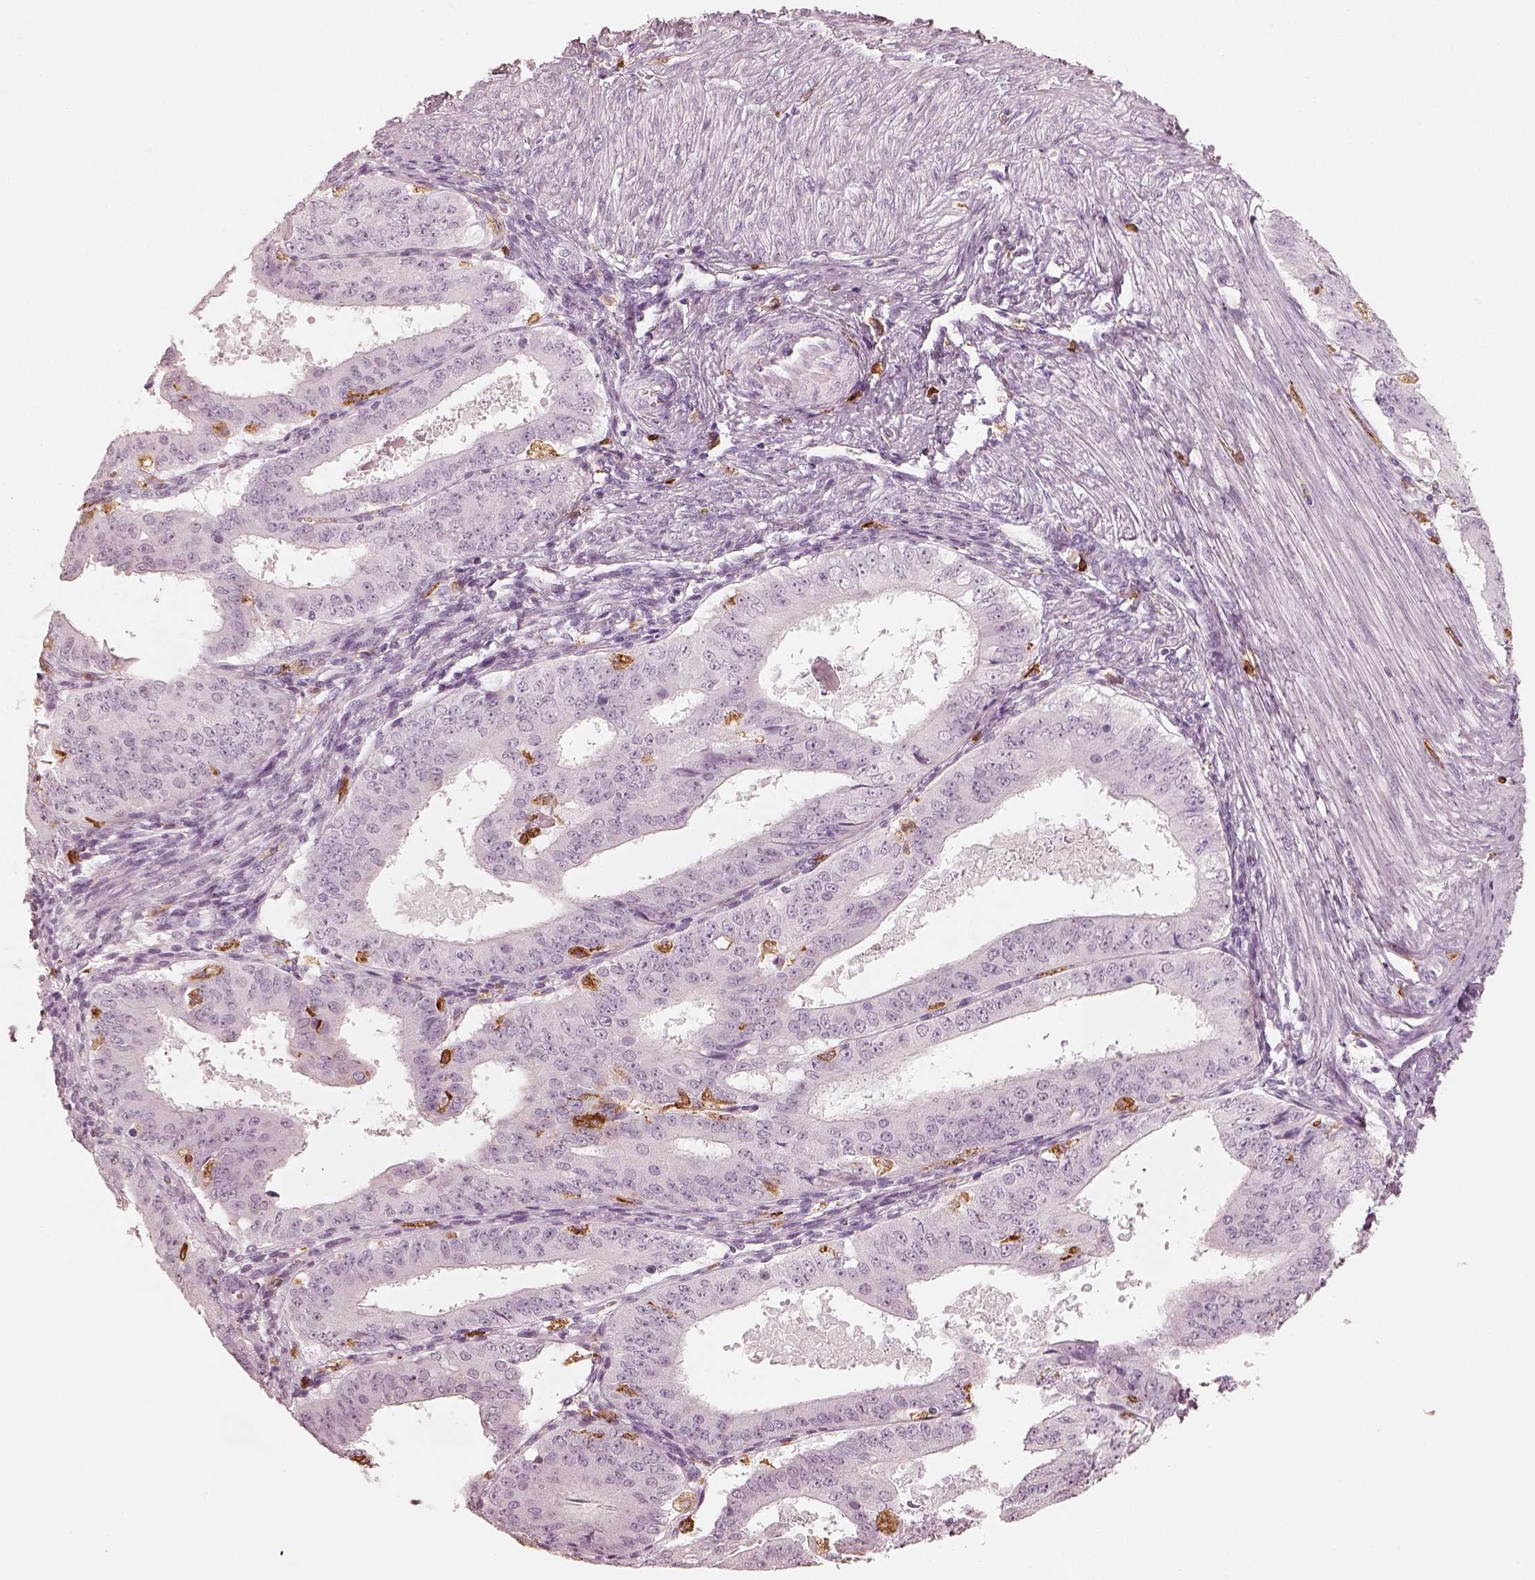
{"staining": {"intensity": "negative", "quantity": "none", "location": "none"}, "tissue": "ovarian cancer", "cell_type": "Tumor cells", "image_type": "cancer", "snomed": [{"axis": "morphology", "description": "Carcinoma, endometroid"}, {"axis": "topography", "description": "Ovary"}], "caption": "A photomicrograph of endometroid carcinoma (ovarian) stained for a protein shows no brown staining in tumor cells.", "gene": "ALOX5", "patient": {"sex": "female", "age": 42}}